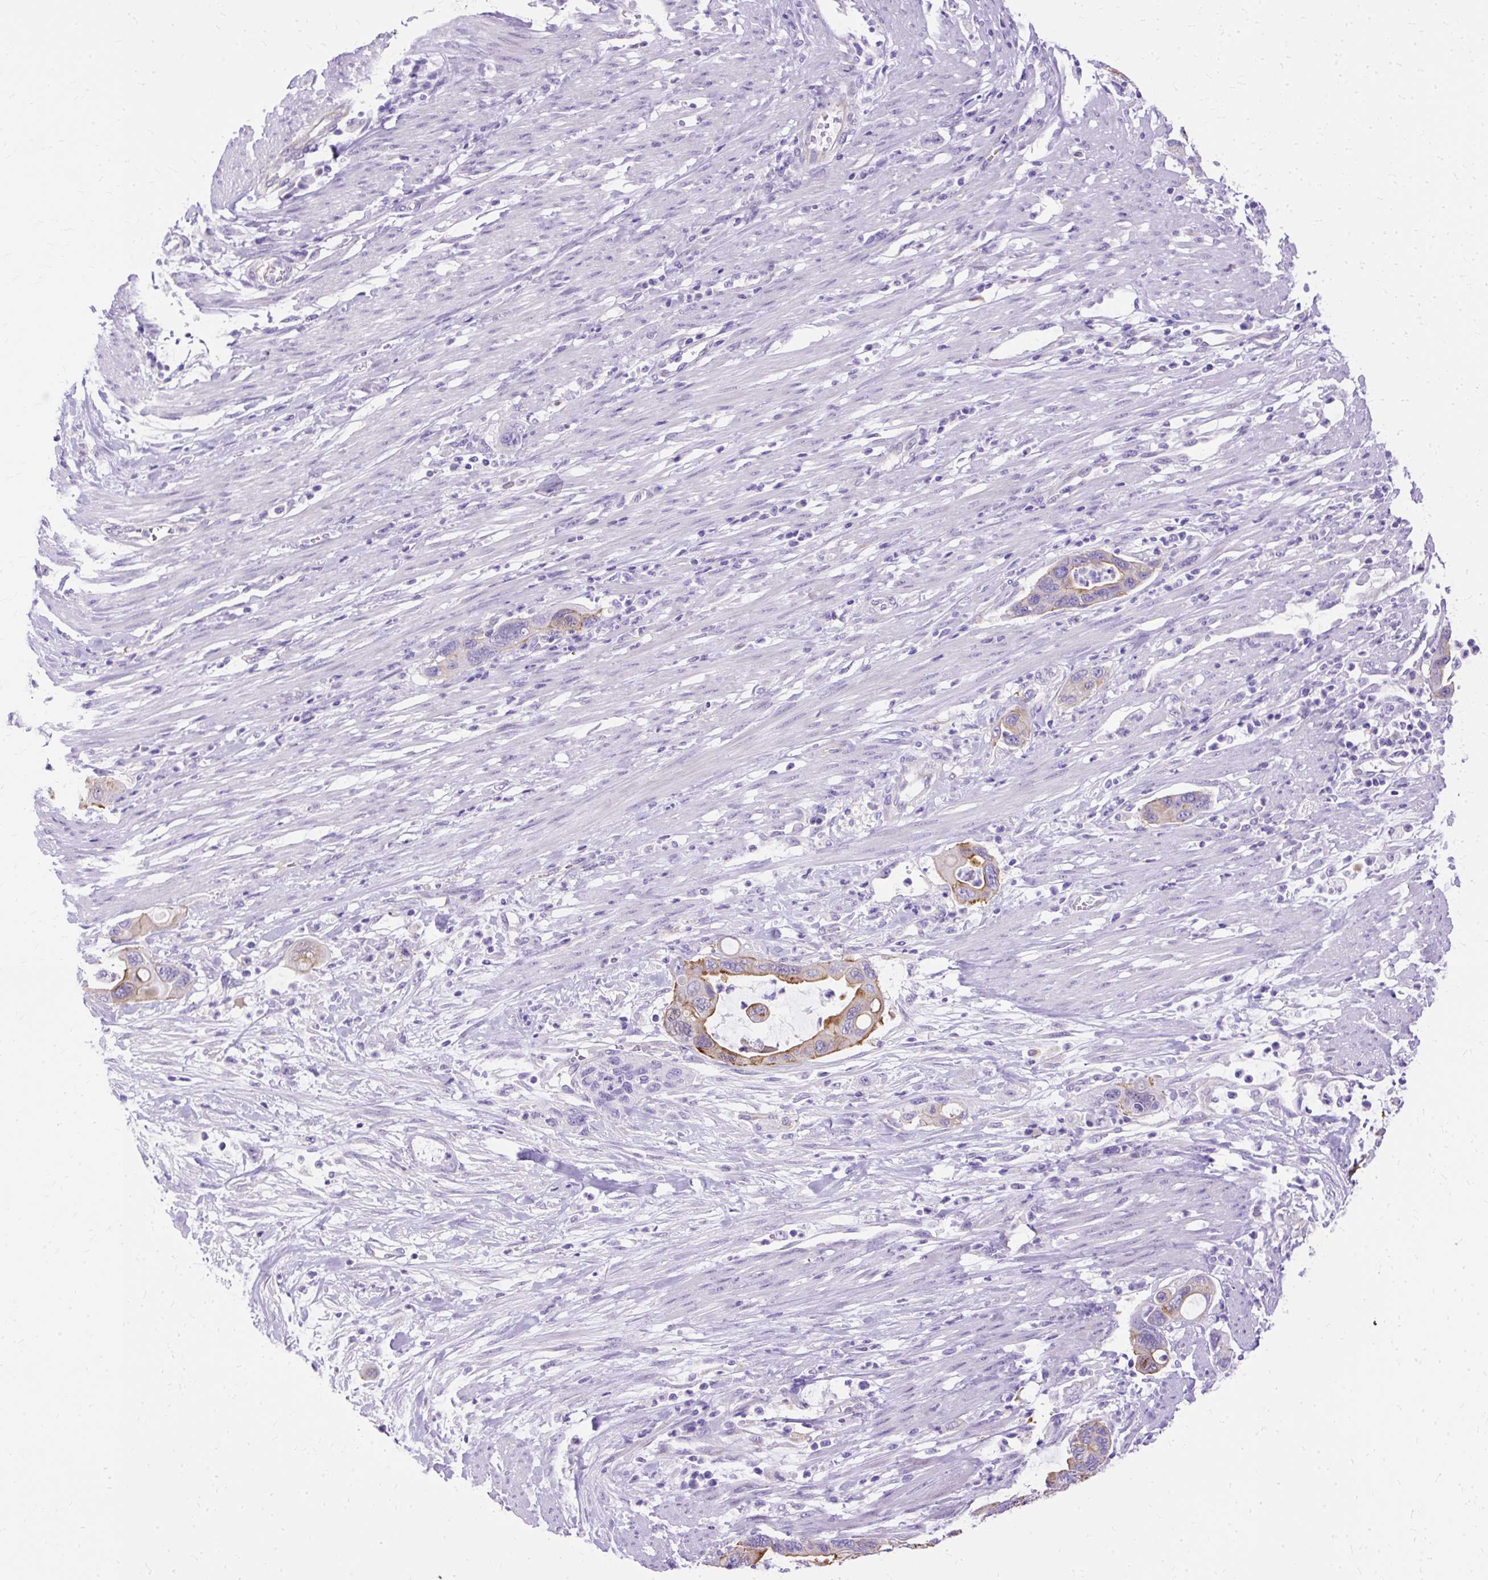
{"staining": {"intensity": "strong", "quantity": "<25%", "location": "cytoplasmic/membranous"}, "tissue": "pancreatic cancer", "cell_type": "Tumor cells", "image_type": "cancer", "snomed": [{"axis": "morphology", "description": "Adenocarcinoma, NOS"}, {"axis": "topography", "description": "Pancreas"}], "caption": "Immunohistochemistry (IHC) image of neoplastic tissue: human adenocarcinoma (pancreatic) stained using immunohistochemistry reveals medium levels of strong protein expression localized specifically in the cytoplasmic/membranous of tumor cells, appearing as a cytoplasmic/membranous brown color.", "gene": "MYO6", "patient": {"sex": "female", "age": 71}}